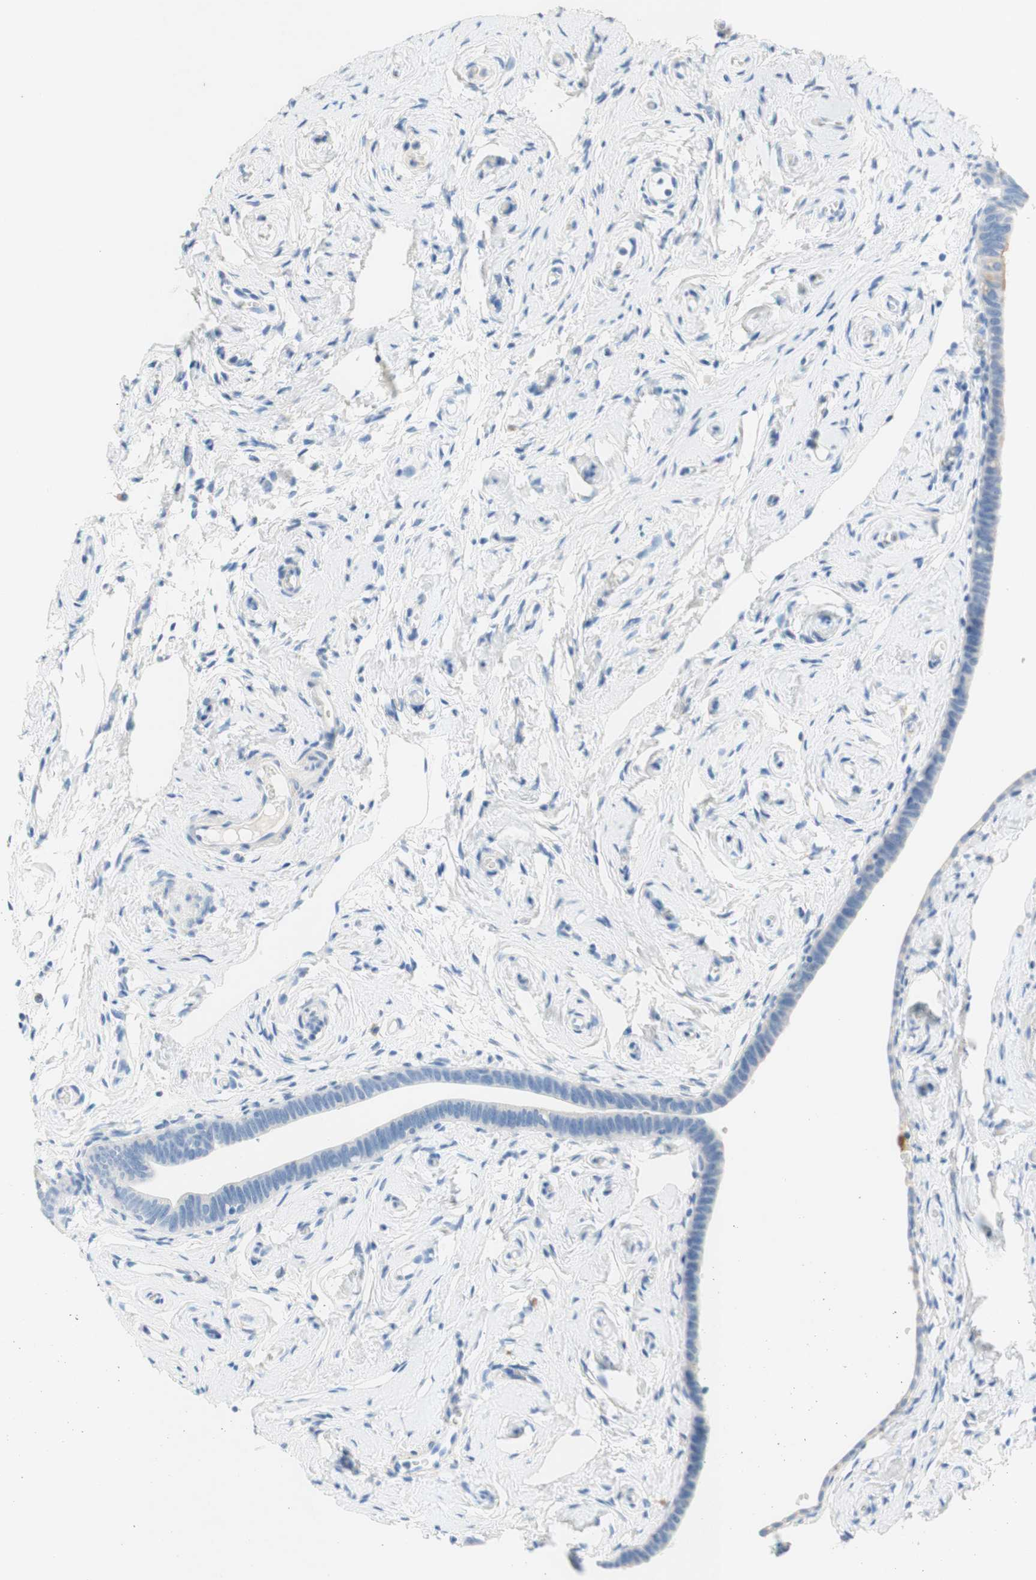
{"staining": {"intensity": "negative", "quantity": "none", "location": "none"}, "tissue": "fallopian tube", "cell_type": "Glandular cells", "image_type": "normal", "snomed": [{"axis": "morphology", "description": "Normal tissue, NOS"}, {"axis": "topography", "description": "Fallopian tube"}], "caption": "IHC of benign fallopian tube displays no expression in glandular cells.", "gene": "POLR2J3", "patient": {"sex": "female", "age": 71}}